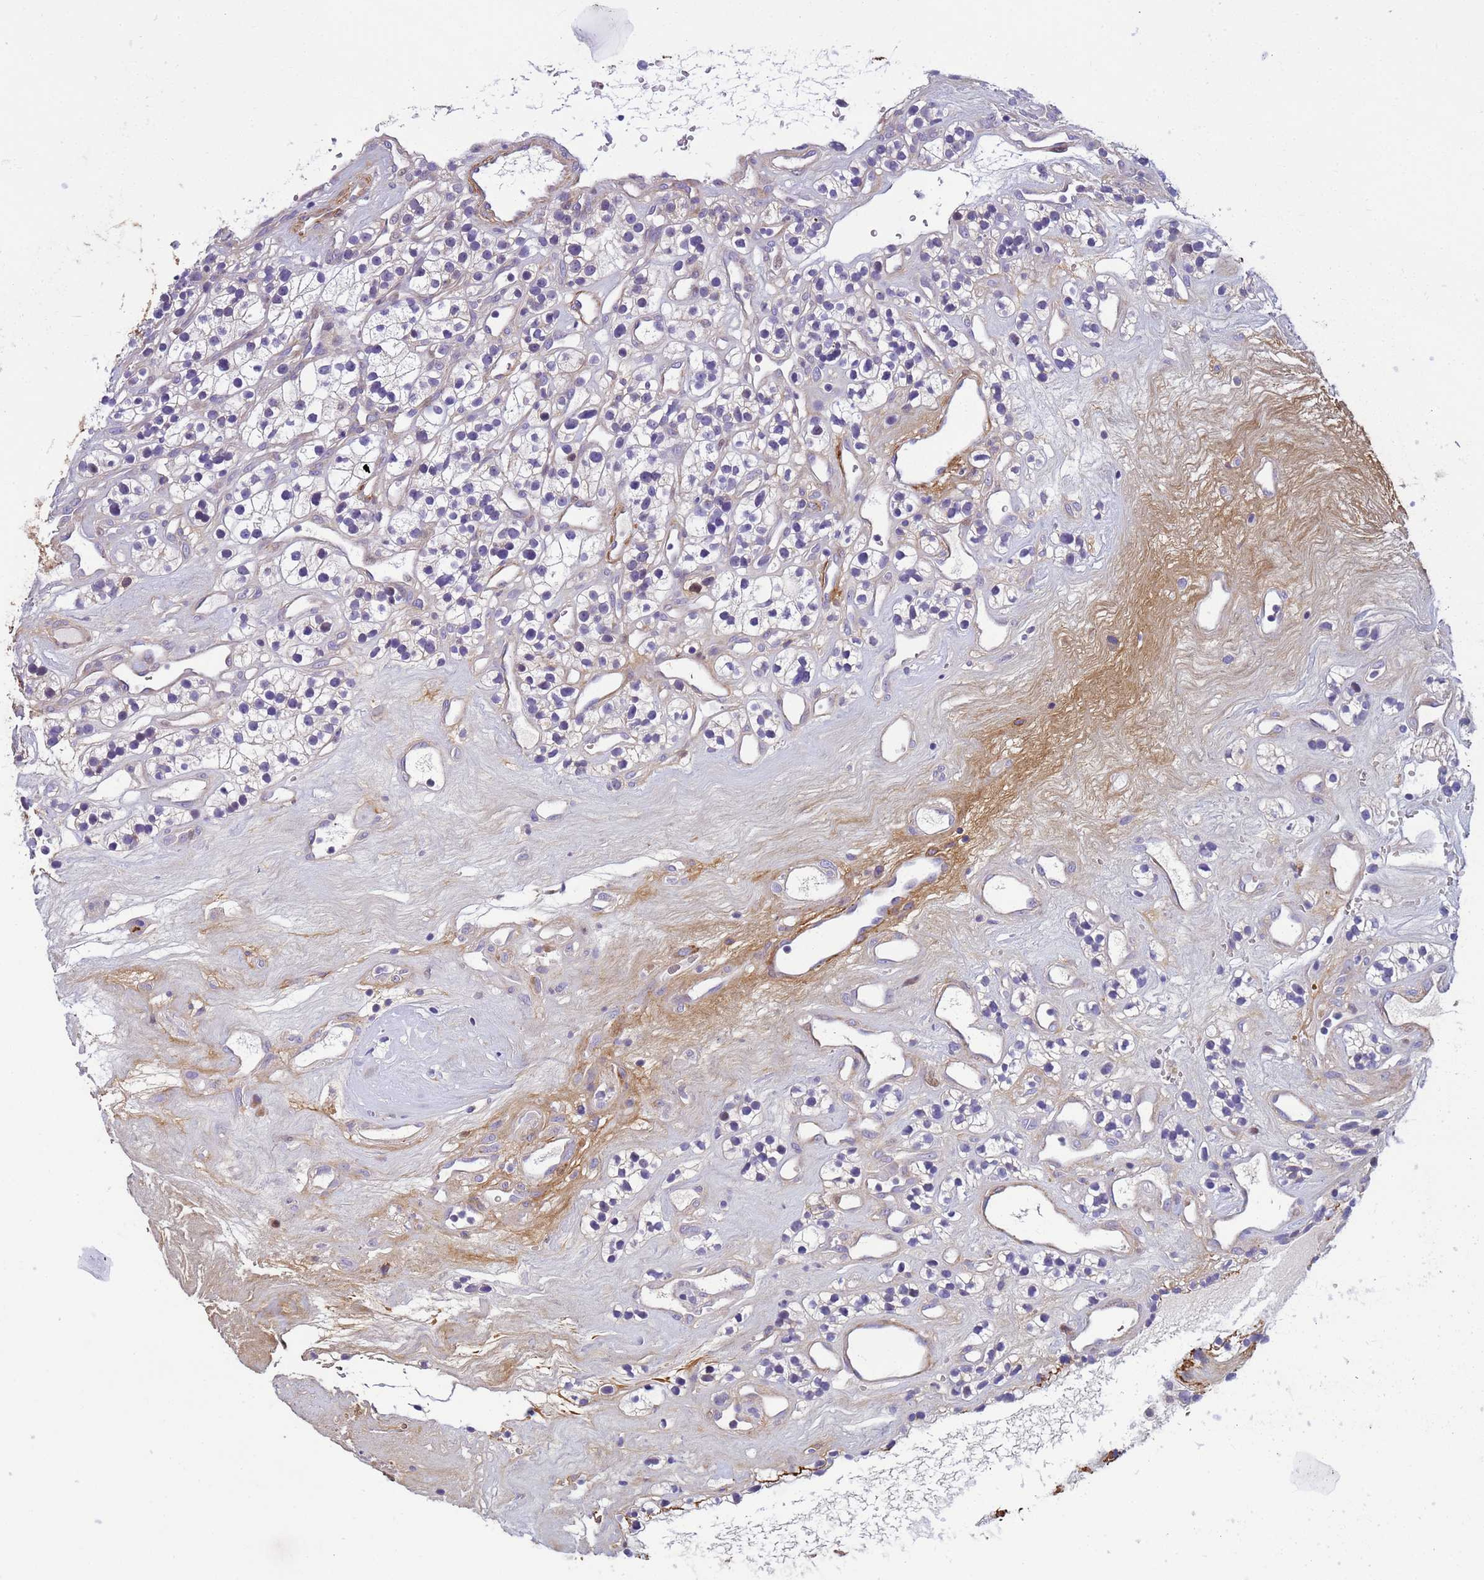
{"staining": {"intensity": "negative", "quantity": "none", "location": "none"}, "tissue": "renal cancer", "cell_type": "Tumor cells", "image_type": "cancer", "snomed": [{"axis": "morphology", "description": "Adenocarcinoma, NOS"}, {"axis": "topography", "description": "Kidney"}], "caption": "Immunohistochemistry histopathology image of neoplastic tissue: renal adenocarcinoma stained with DAB exhibits no significant protein expression in tumor cells.", "gene": "P2RX7", "patient": {"sex": "female", "age": 57}}